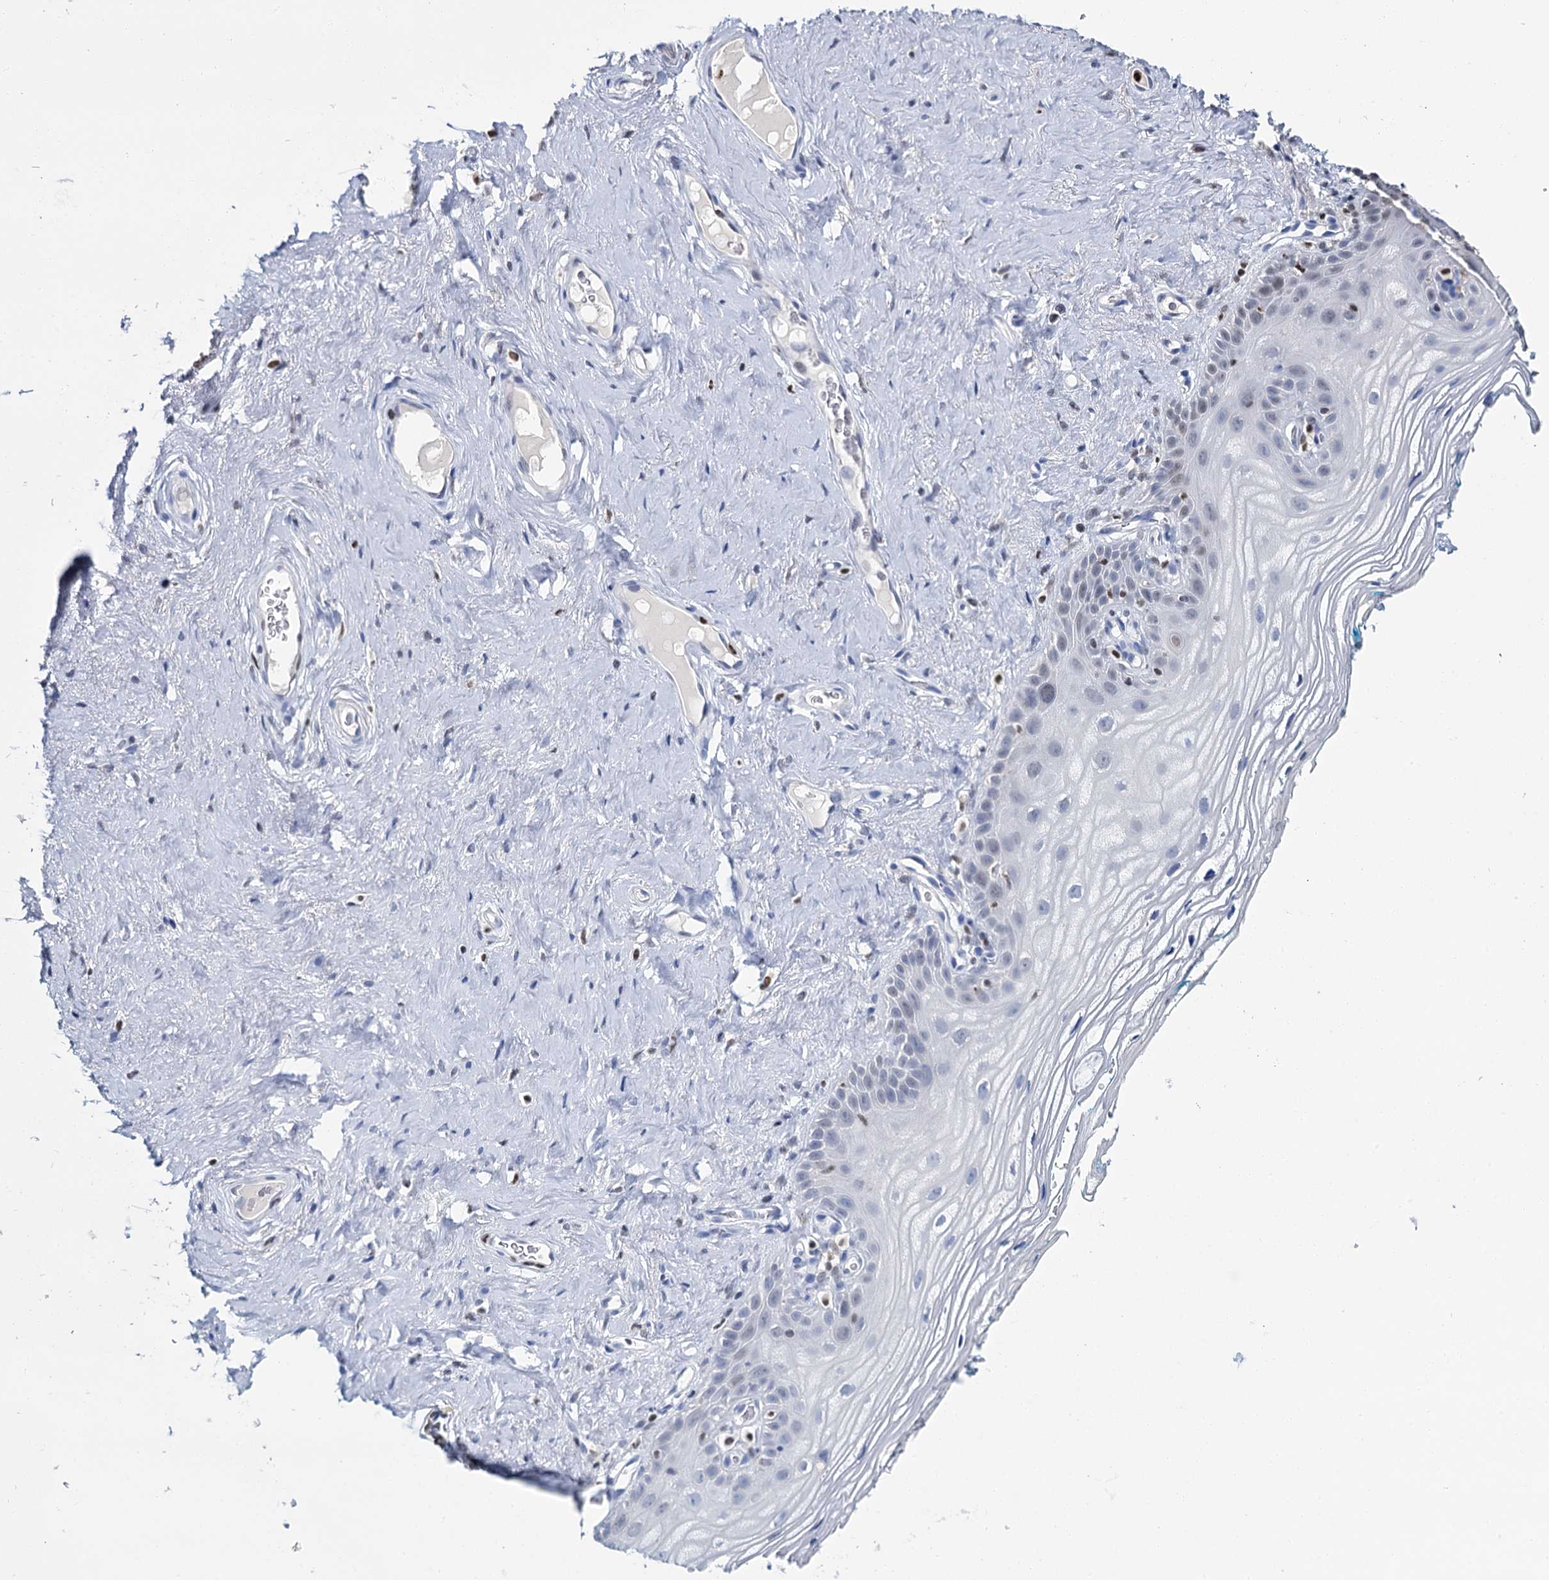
{"staining": {"intensity": "negative", "quantity": "none", "location": "none"}, "tissue": "vagina", "cell_type": "Squamous epithelial cells", "image_type": "normal", "snomed": [{"axis": "morphology", "description": "Normal tissue, NOS"}, {"axis": "topography", "description": "Vagina"}], "caption": "An immunohistochemistry (IHC) histopathology image of normal vagina is shown. There is no staining in squamous epithelial cells of vagina.", "gene": "CELF2", "patient": {"sex": "female", "age": 68}}